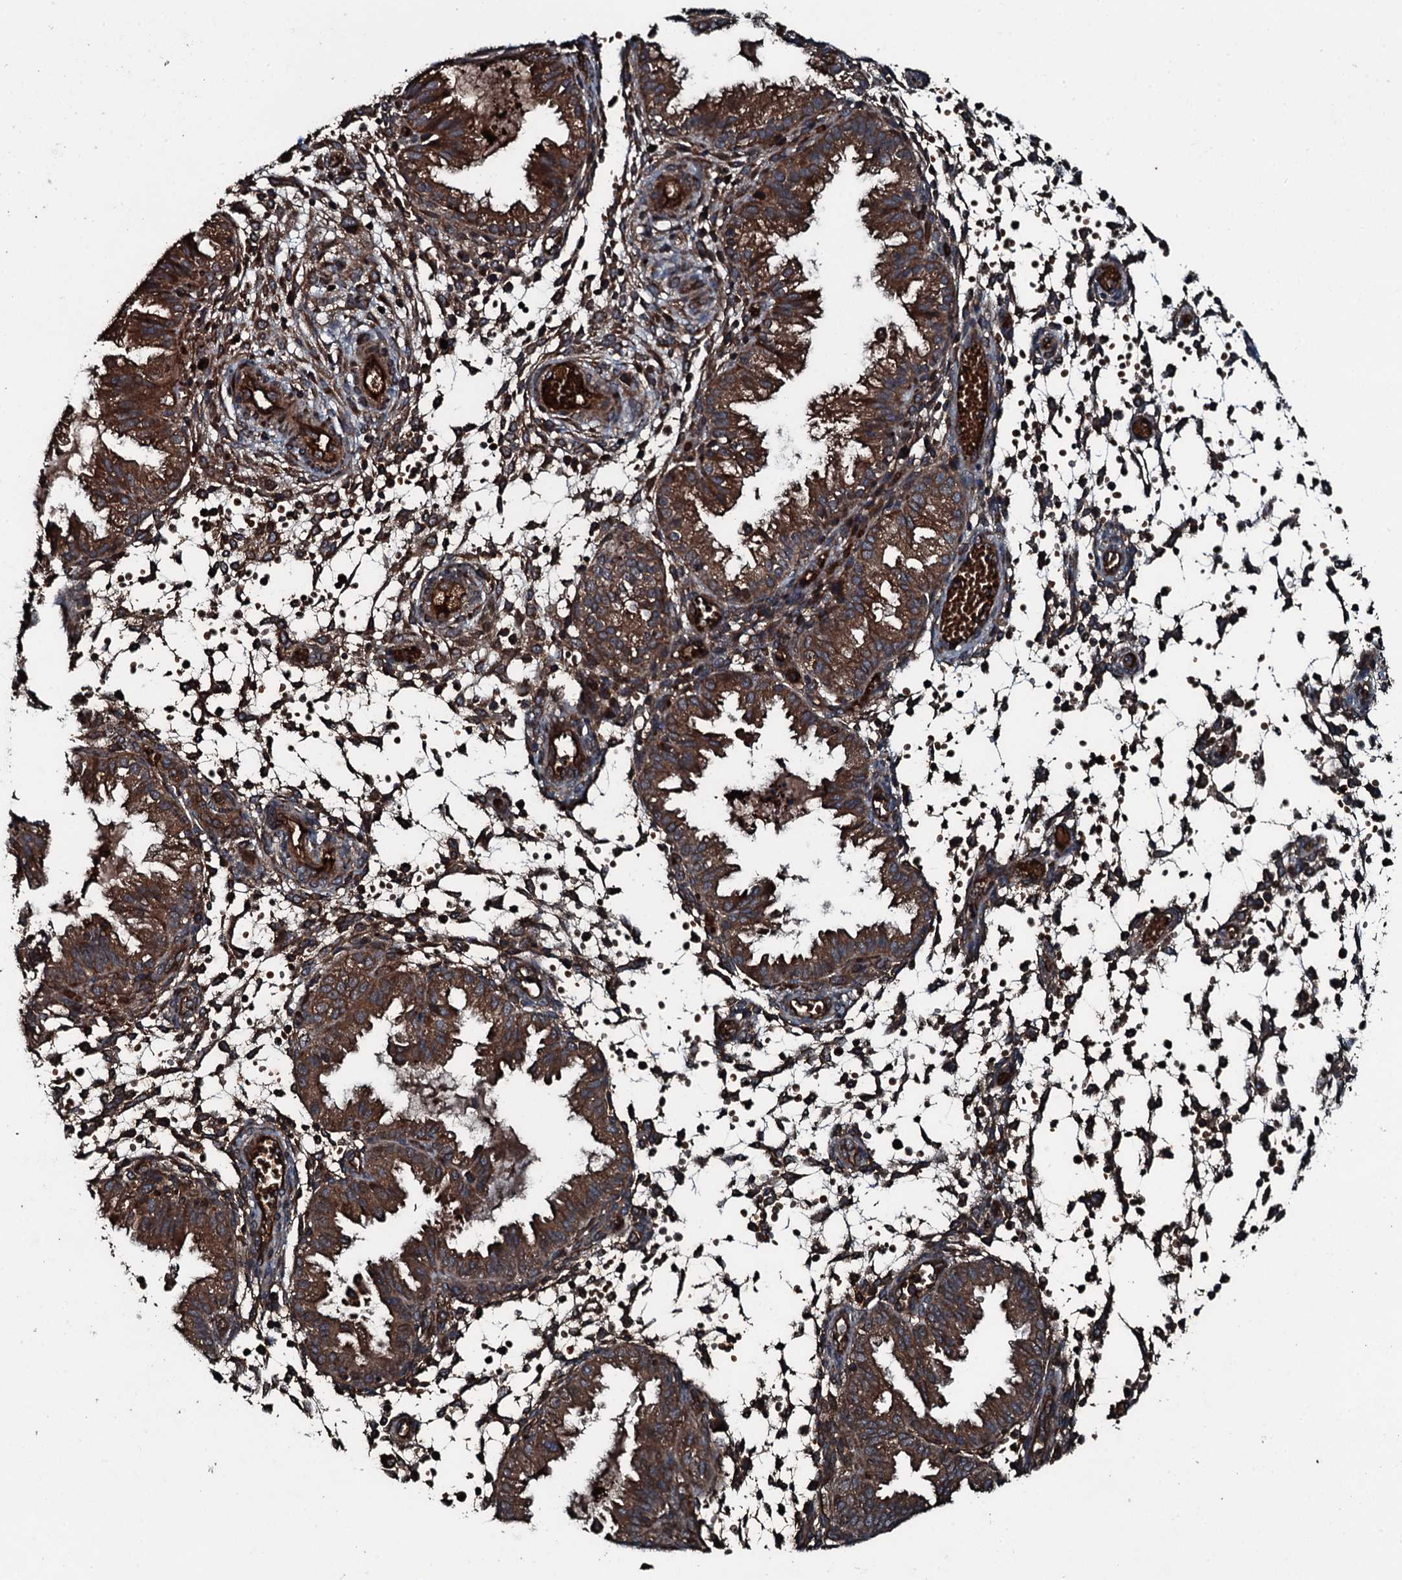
{"staining": {"intensity": "strong", "quantity": "25%-75%", "location": "cytoplasmic/membranous"}, "tissue": "endometrium", "cell_type": "Cells in endometrial stroma", "image_type": "normal", "snomed": [{"axis": "morphology", "description": "Normal tissue, NOS"}, {"axis": "topography", "description": "Endometrium"}], "caption": "Immunohistochemistry photomicrograph of unremarkable endometrium: endometrium stained using IHC exhibits high levels of strong protein expression localized specifically in the cytoplasmic/membranous of cells in endometrial stroma, appearing as a cytoplasmic/membranous brown color.", "gene": "TRIM7", "patient": {"sex": "female", "age": 33}}